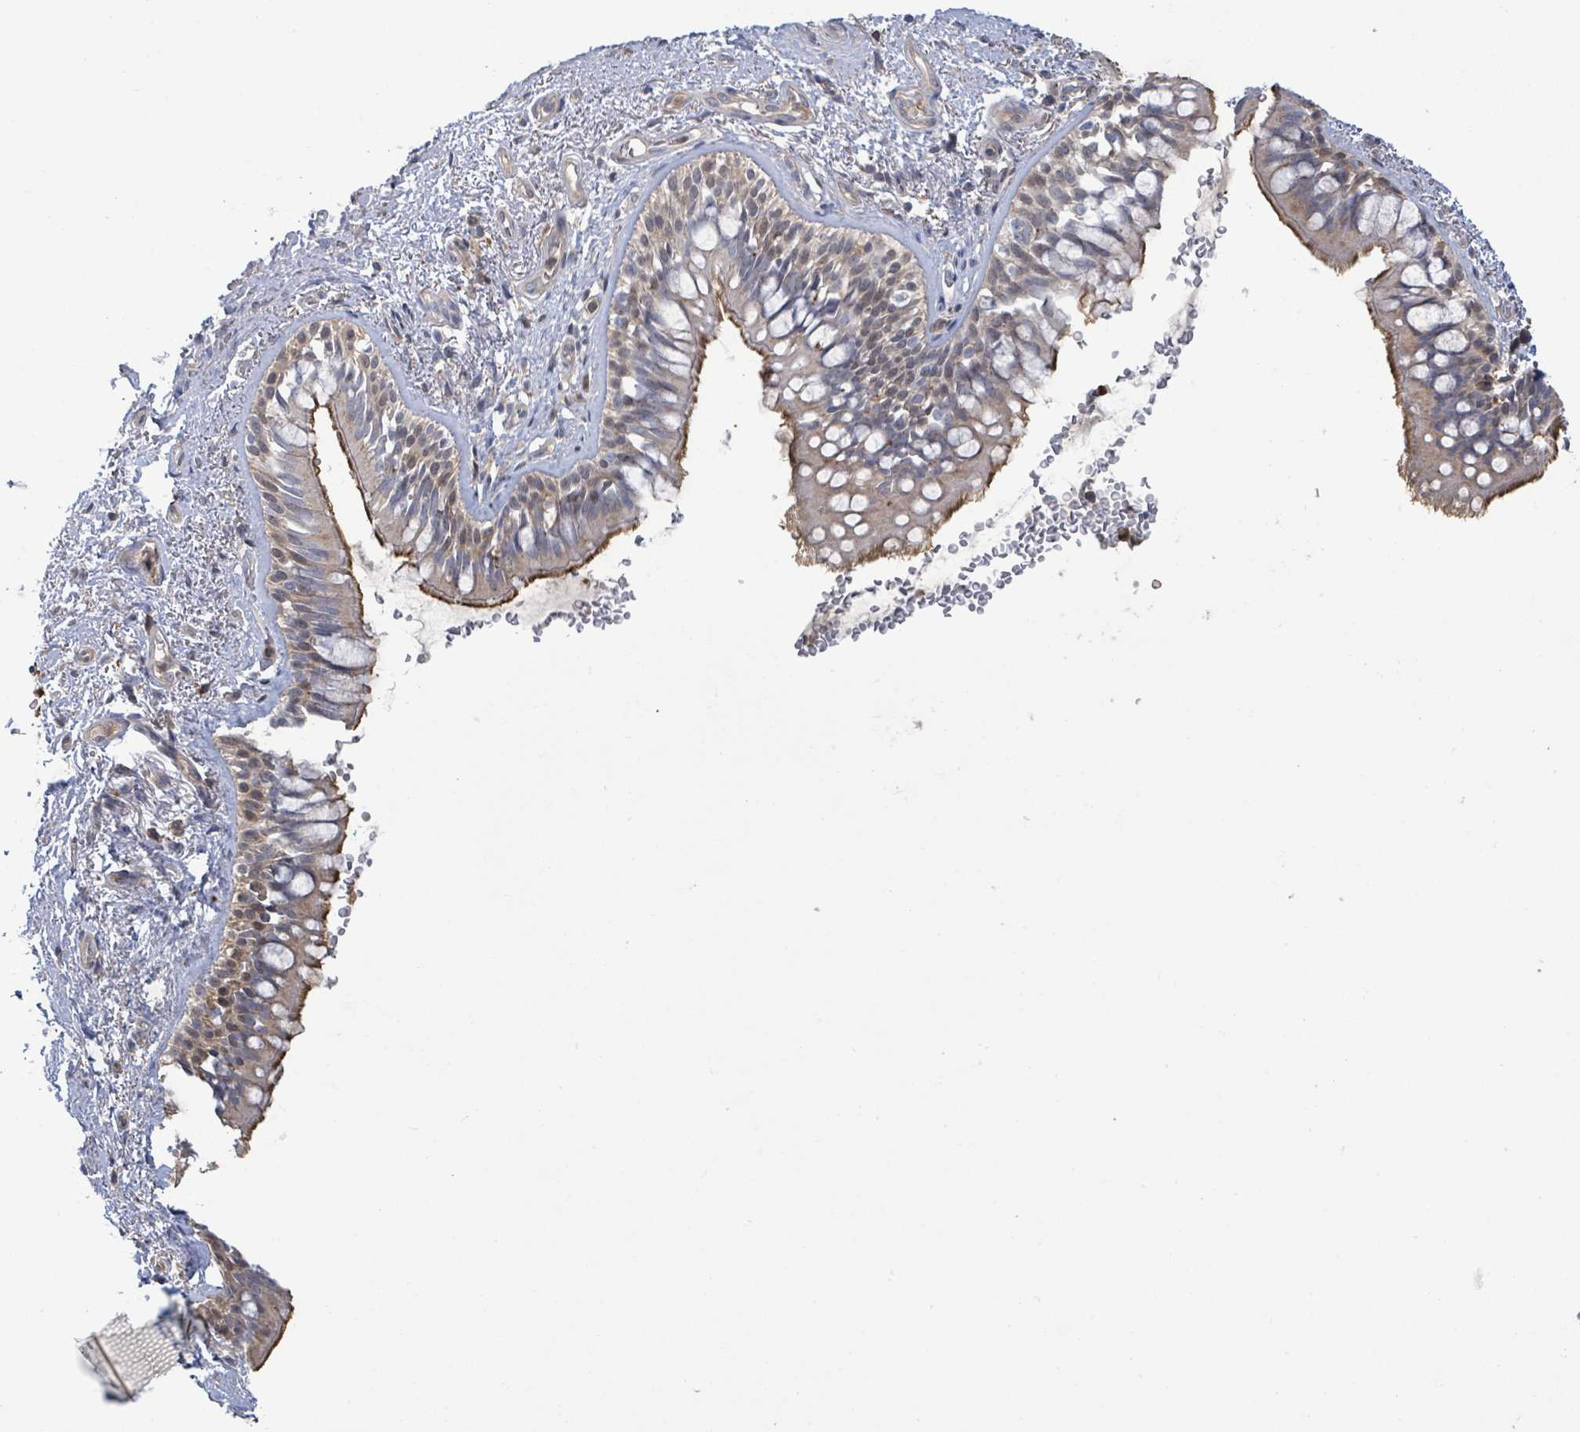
{"staining": {"intensity": "moderate", "quantity": "25%-75%", "location": "cytoplasmic/membranous"}, "tissue": "bronchus", "cell_type": "Respiratory epithelial cells", "image_type": "normal", "snomed": [{"axis": "morphology", "description": "Normal tissue, NOS"}, {"axis": "topography", "description": "Lymph node"}, {"axis": "topography", "description": "Cartilage tissue"}, {"axis": "topography", "description": "Bronchus"}], "caption": "A medium amount of moderate cytoplasmic/membranous staining is appreciated in about 25%-75% of respiratory epithelial cells in benign bronchus. Using DAB (3,3'-diaminobenzidine) (brown) and hematoxylin (blue) stains, captured at high magnification using brightfield microscopy.", "gene": "PGAM1", "patient": {"sex": "female", "age": 70}}